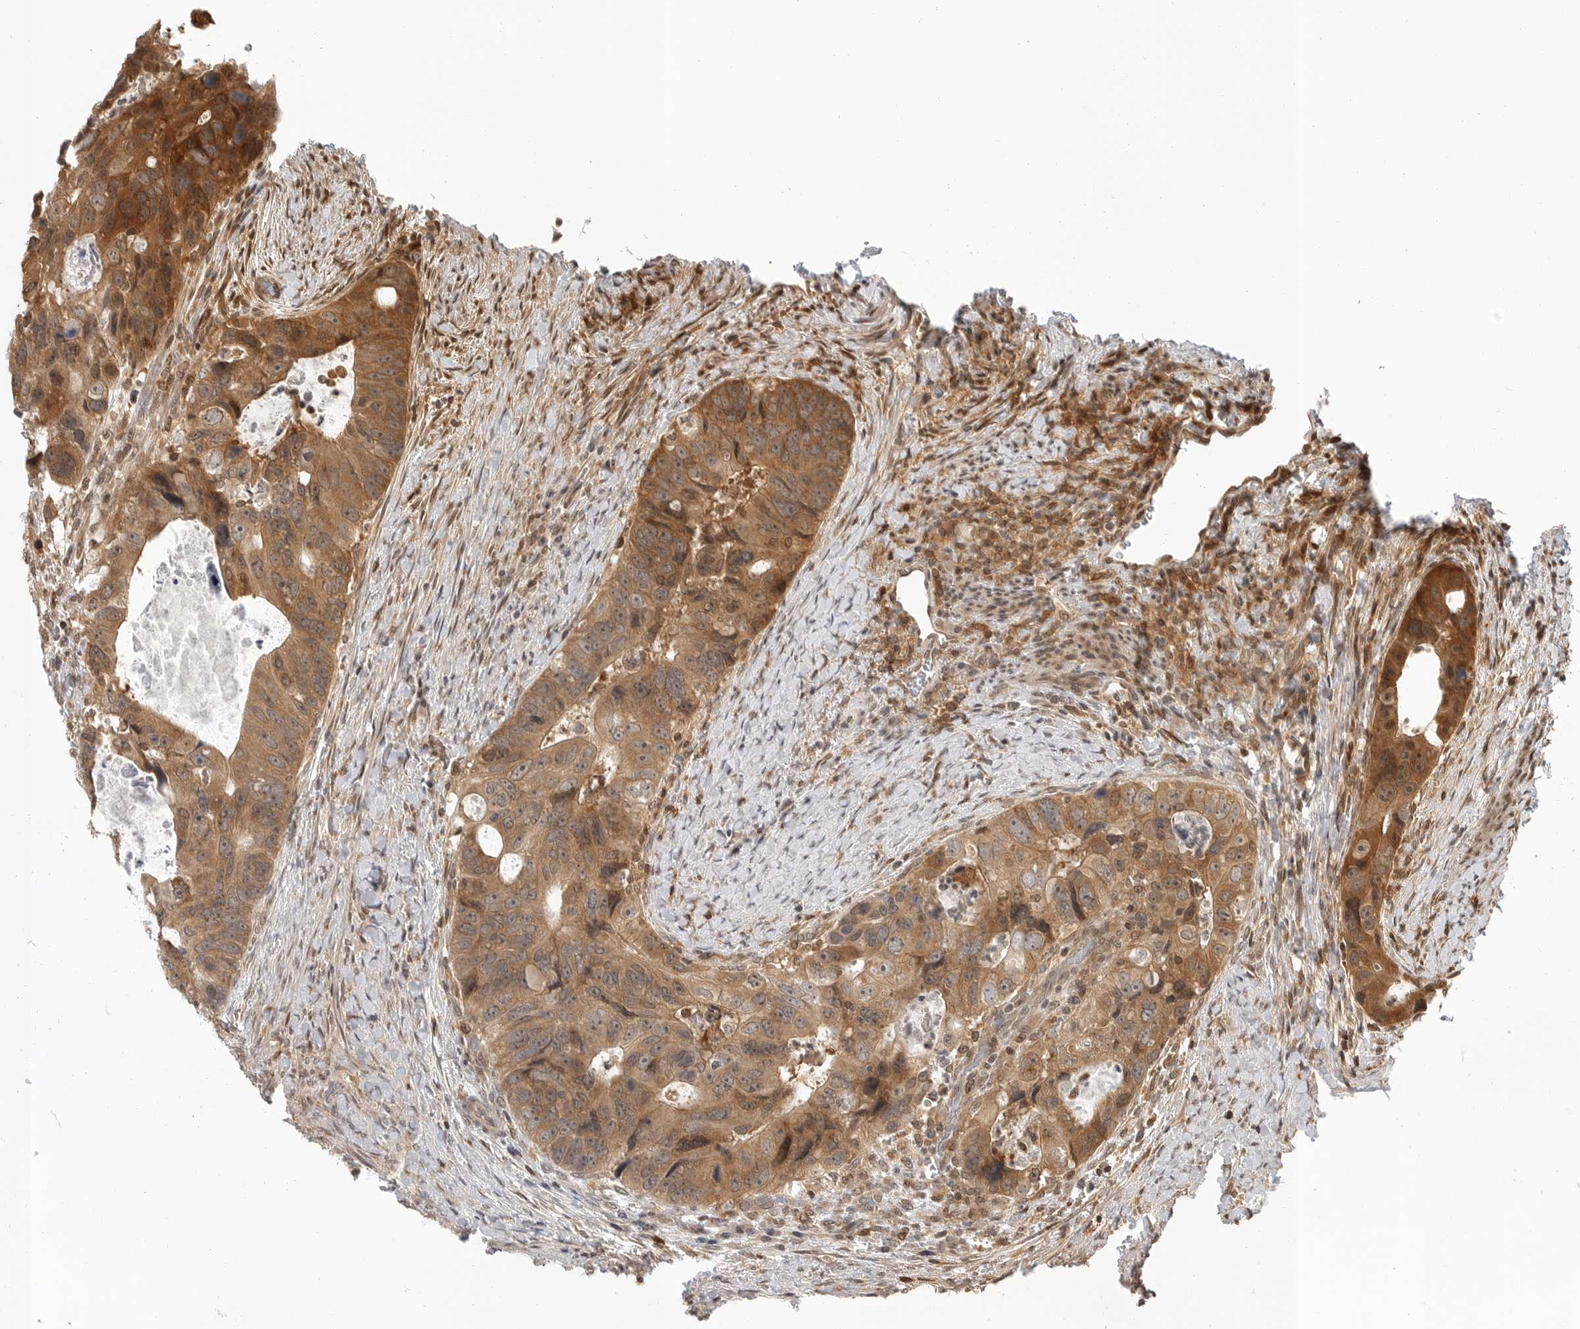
{"staining": {"intensity": "strong", "quantity": ">75%", "location": "cytoplasmic/membranous"}, "tissue": "colorectal cancer", "cell_type": "Tumor cells", "image_type": "cancer", "snomed": [{"axis": "morphology", "description": "Adenocarcinoma, NOS"}, {"axis": "topography", "description": "Rectum"}], "caption": "IHC of human colorectal cancer demonstrates high levels of strong cytoplasmic/membranous positivity in about >75% of tumor cells.", "gene": "SZRD1", "patient": {"sex": "male", "age": 59}}